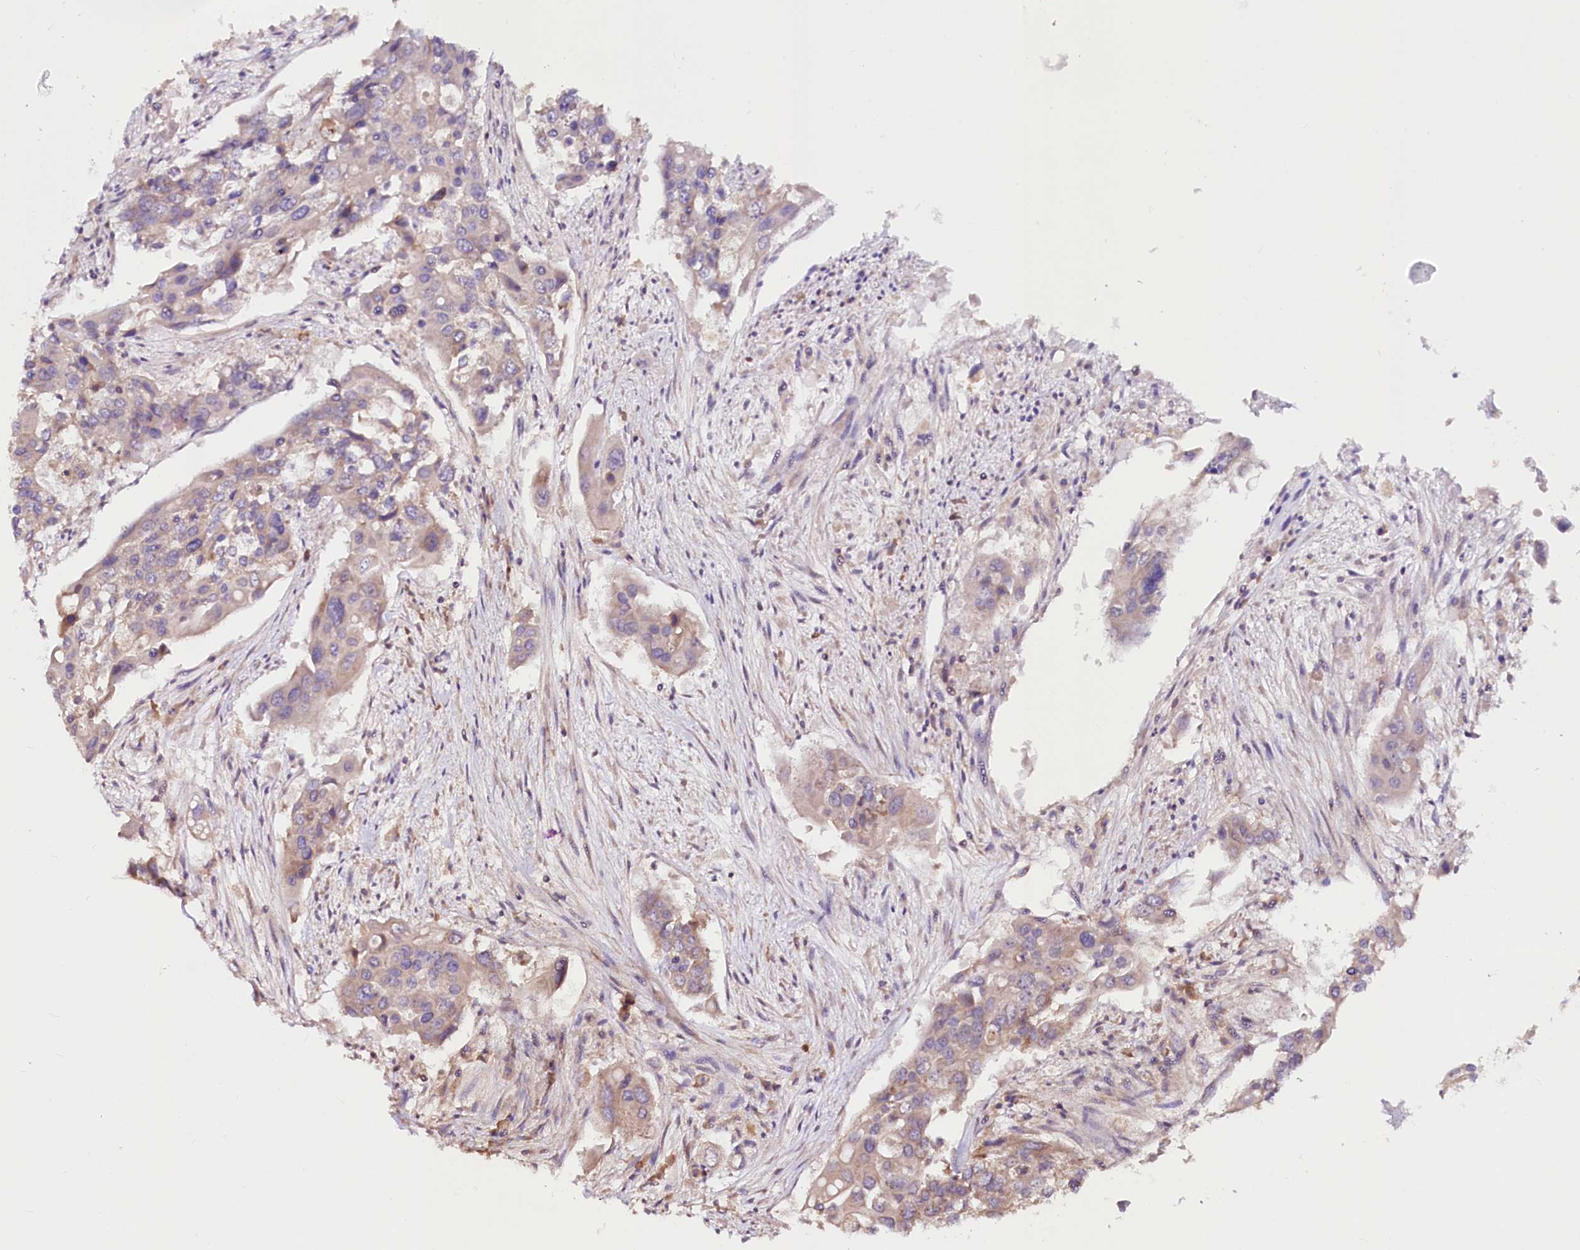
{"staining": {"intensity": "weak", "quantity": "25%-75%", "location": "cytoplasmic/membranous"}, "tissue": "colorectal cancer", "cell_type": "Tumor cells", "image_type": "cancer", "snomed": [{"axis": "morphology", "description": "Adenocarcinoma, NOS"}, {"axis": "topography", "description": "Colon"}], "caption": "DAB (3,3'-diaminobenzidine) immunohistochemical staining of human colorectal cancer (adenocarcinoma) shows weak cytoplasmic/membranous protein positivity in approximately 25%-75% of tumor cells.", "gene": "FAM53B", "patient": {"sex": "male", "age": 77}}